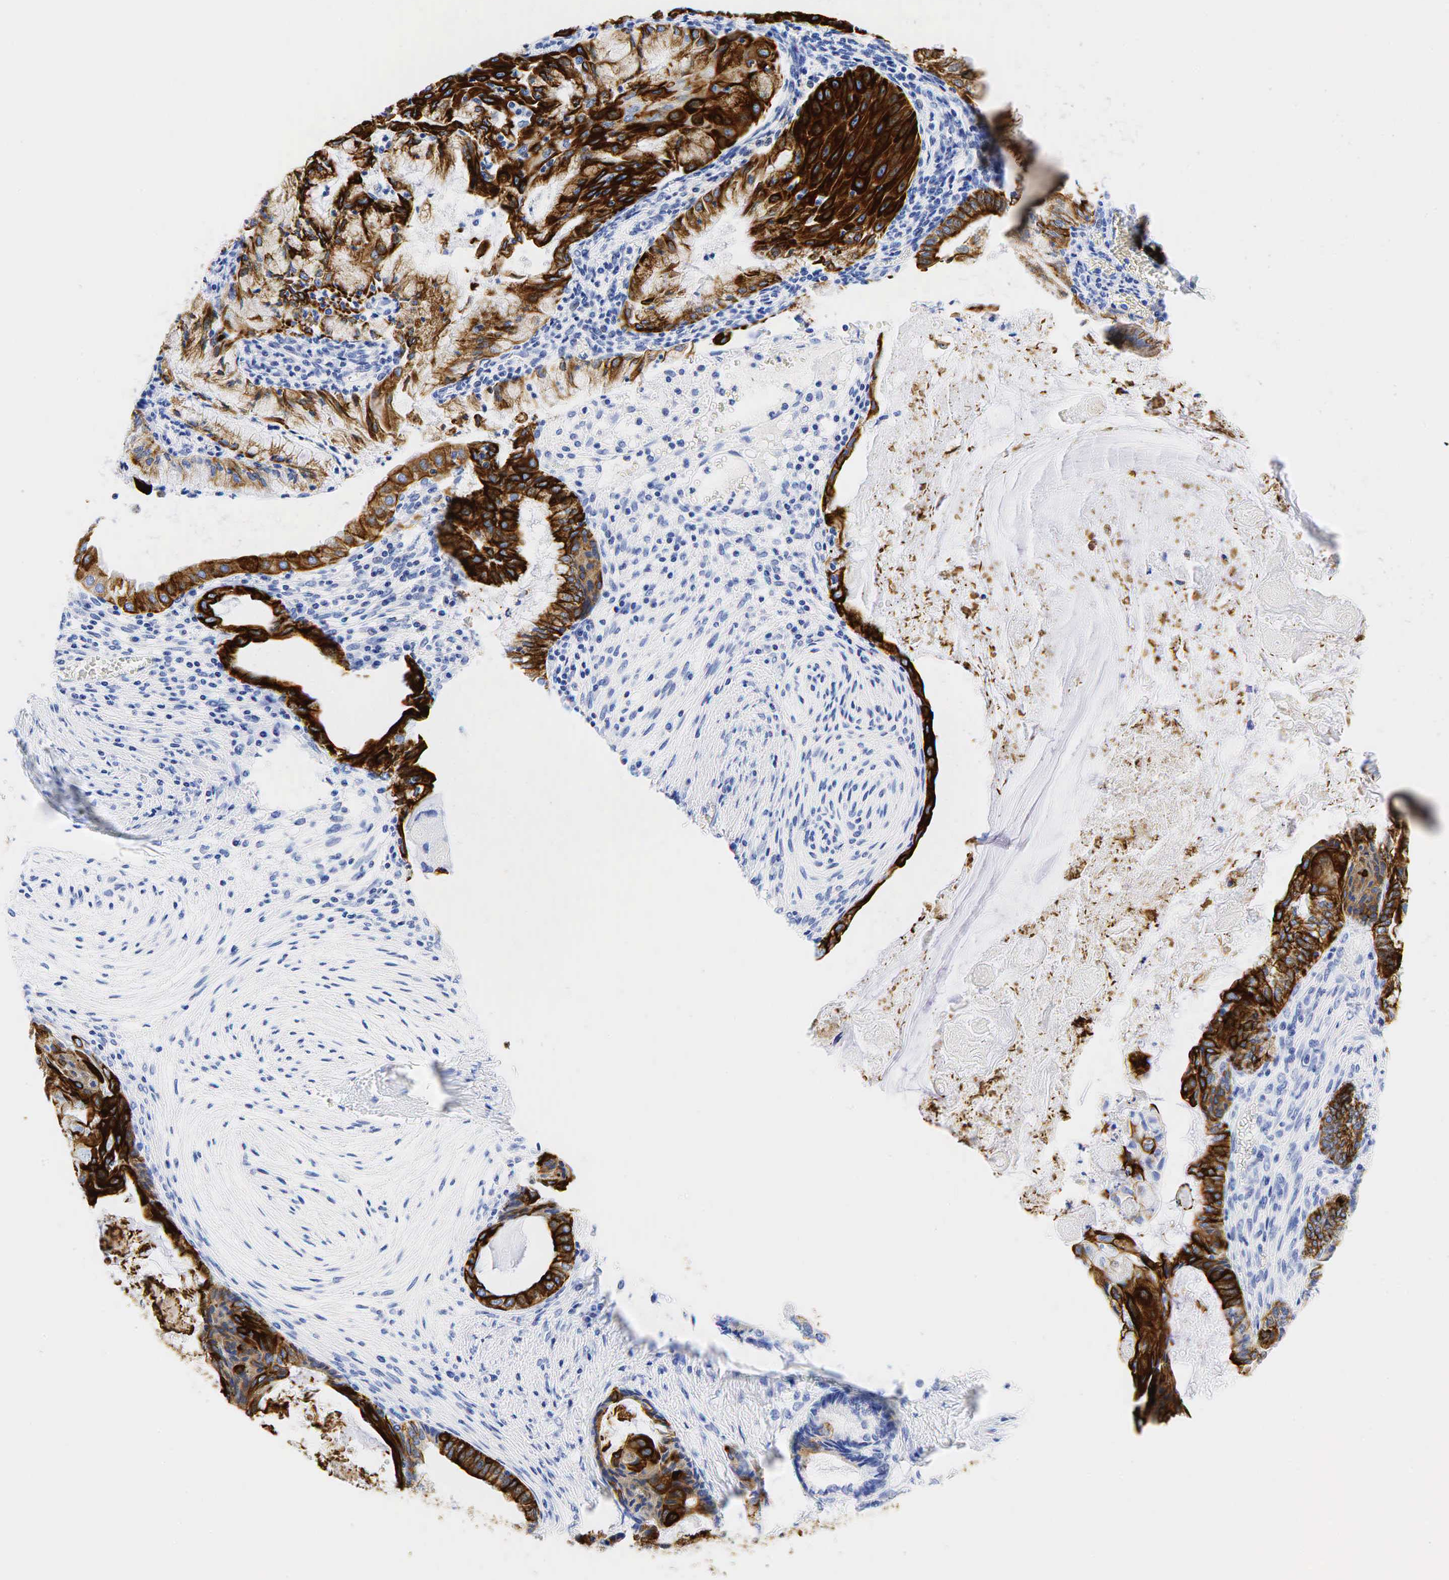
{"staining": {"intensity": "strong", "quantity": ">75%", "location": "cytoplasmic/membranous"}, "tissue": "endometrial cancer", "cell_type": "Tumor cells", "image_type": "cancer", "snomed": [{"axis": "morphology", "description": "Adenocarcinoma, NOS"}, {"axis": "topography", "description": "Endometrium"}], "caption": "The immunohistochemical stain shows strong cytoplasmic/membranous staining in tumor cells of endometrial cancer tissue. Using DAB (3,3'-diaminobenzidine) (brown) and hematoxylin (blue) stains, captured at high magnification using brightfield microscopy.", "gene": "KRT19", "patient": {"sex": "female", "age": 79}}